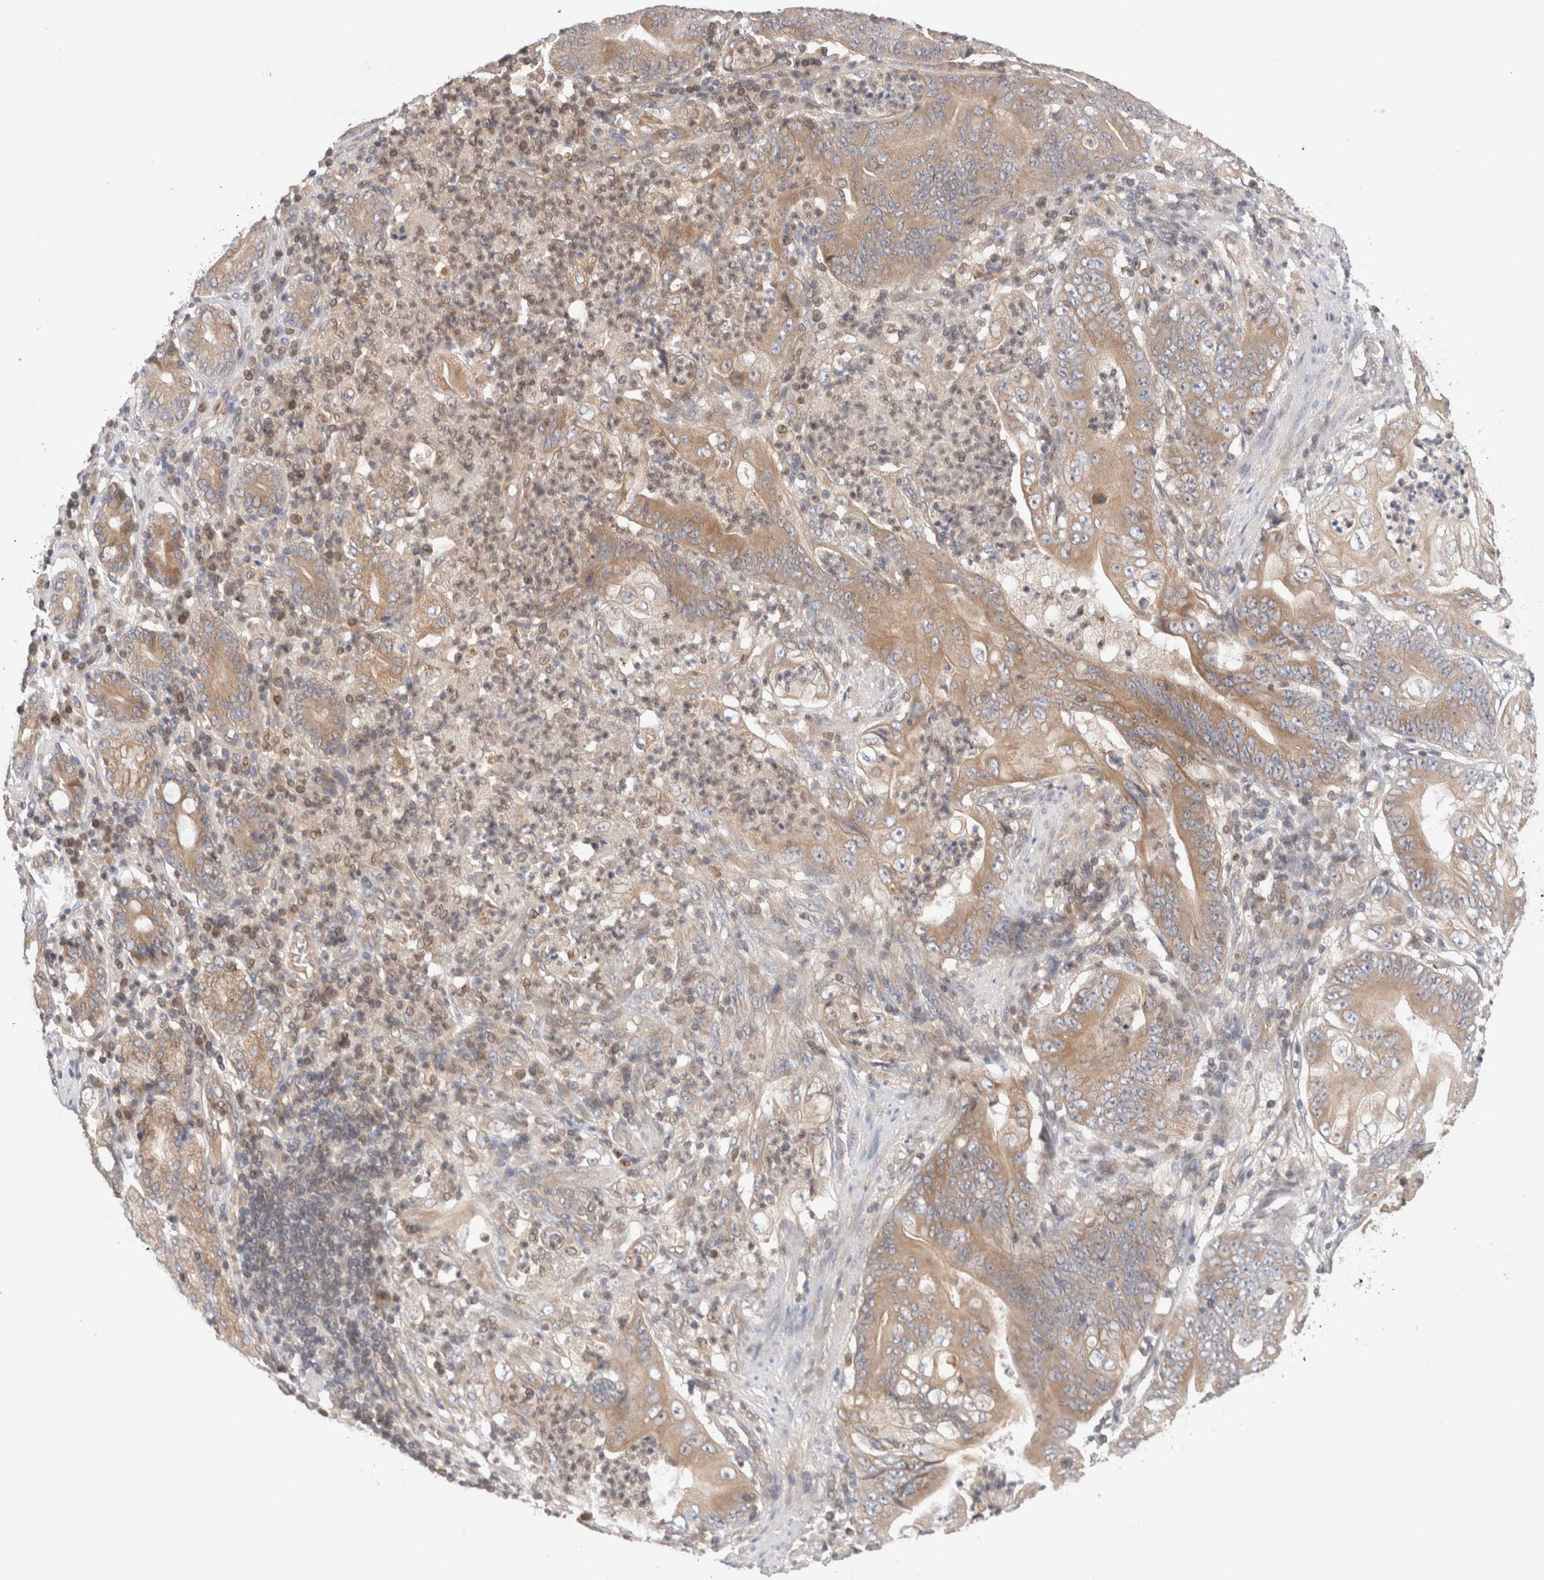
{"staining": {"intensity": "moderate", "quantity": ">75%", "location": "cytoplasmic/membranous"}, "tissue": "stomach cancer", "cell_type": "Tumor cells", "image_type": "cancer", "snomed": [{"axis": "morphology", "description": "Adenocarcinoma, NOS"}, {"axis": "topography", "description": "Stomach"}], "caption": "DAB (3,3'-diaminobenzidine) immunohistochemical staining of stomach adenocarcinoma displays moderate cytoplasmic/membranous protein positivity in about >75% of tumor cells.", "gene": "SIKE1", "patient": {"sex": "female", "age": 73}}